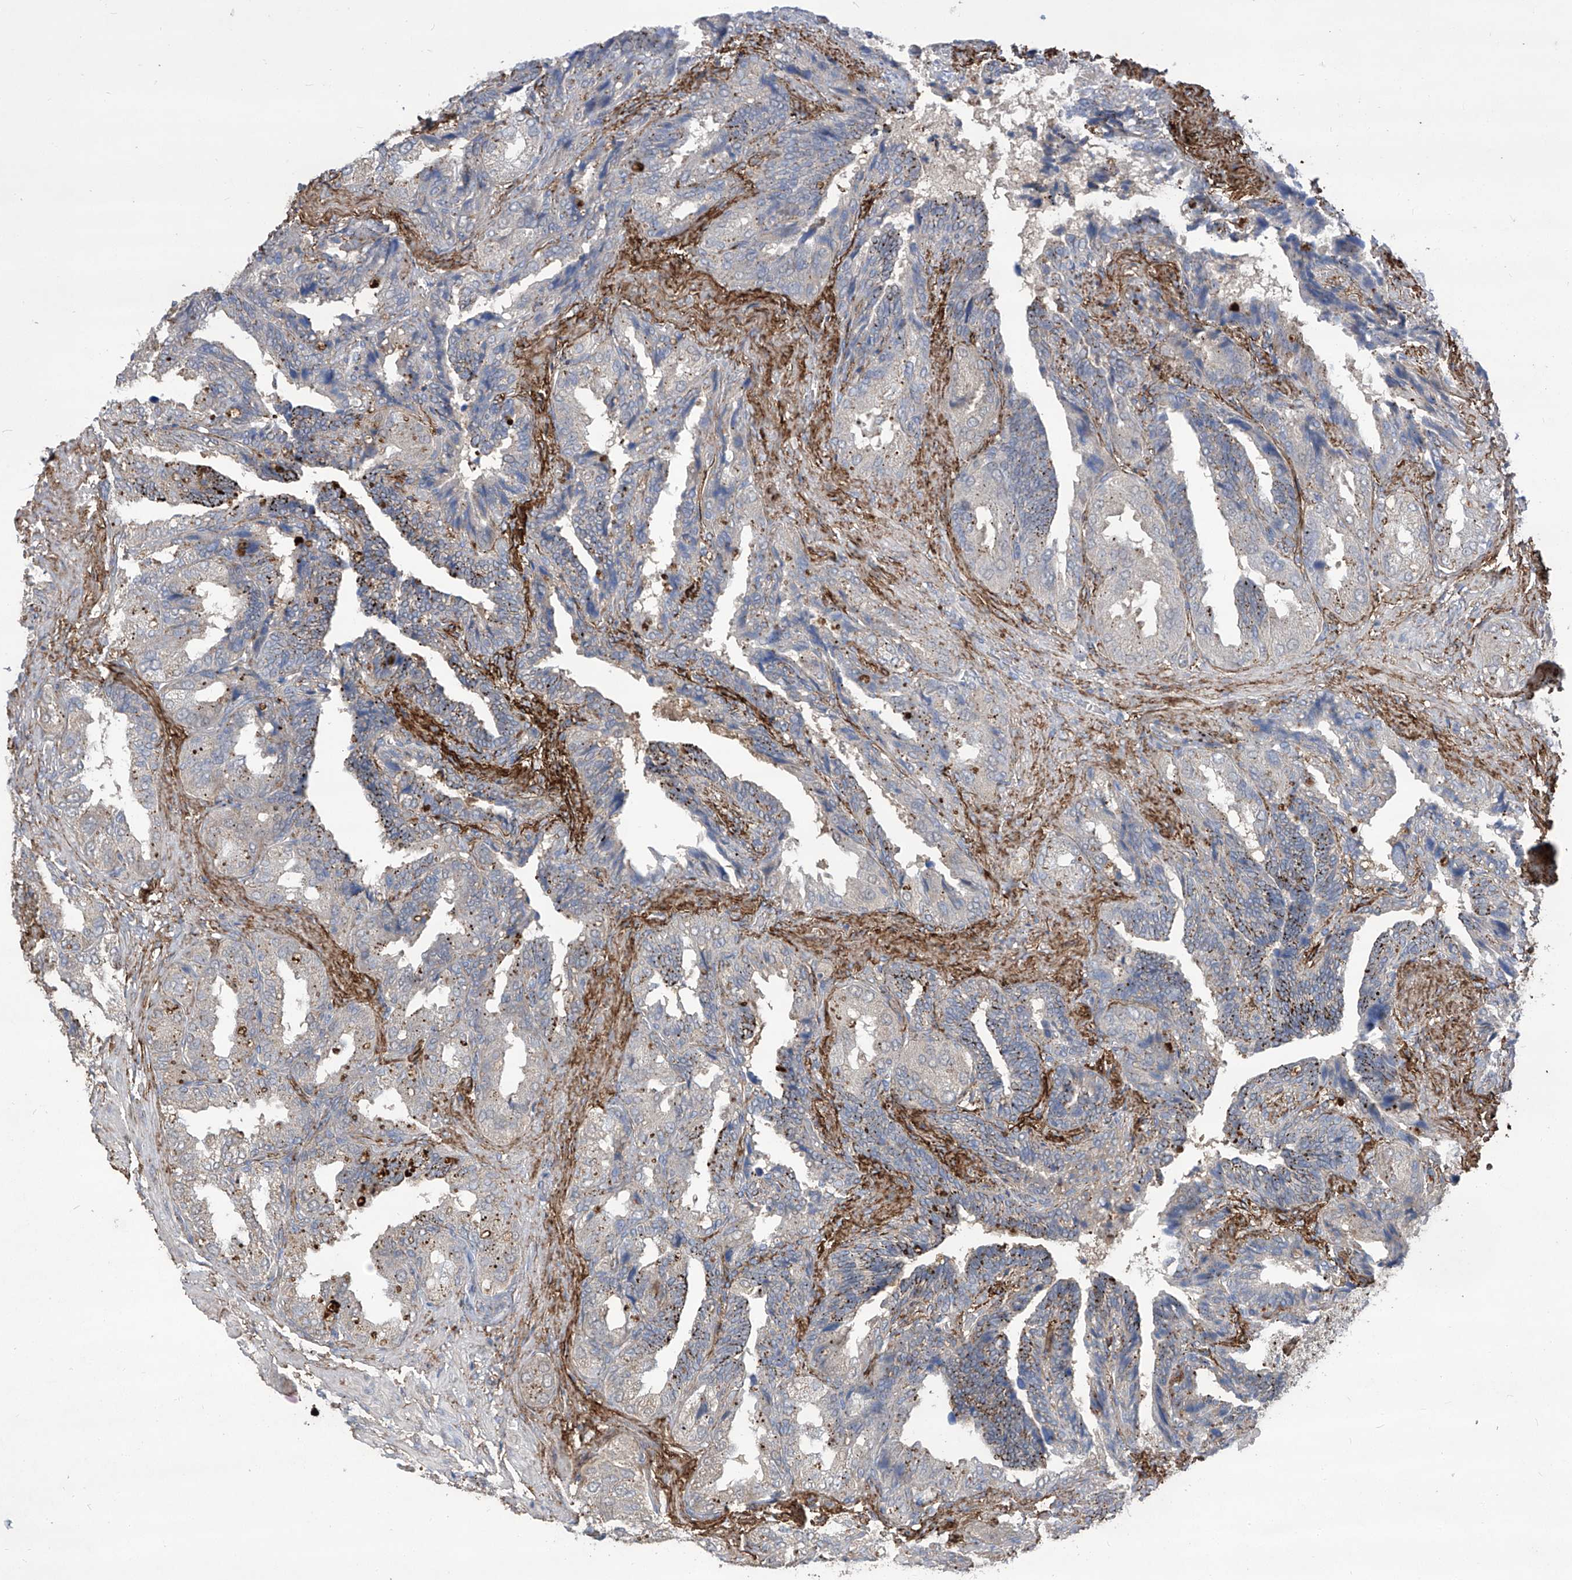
{"staining": {"intensity": "moderate", "quantity": "<25%", "location": "cytoplasmic/membranous"}, "tissue": "seminal vesicle", "cell_type": "Glandular cells", "image_type": "normal", "snomed": [{"axis": "morphology", "description": "Normal tissue, NOS"}, {"axis": "topography", "description": "Seminal veicle"}, {"axis": "topography", "description": "Peripheral nerve tissue"}], "caption": "DAB immunohistochemical staining of normal seminal vesicle reveals moderate cytoplasmic/membranous protein expression in about <25% of glandular cells.", "gene": "TXNIP", "patient": {"sex": "male", "age": 63}}